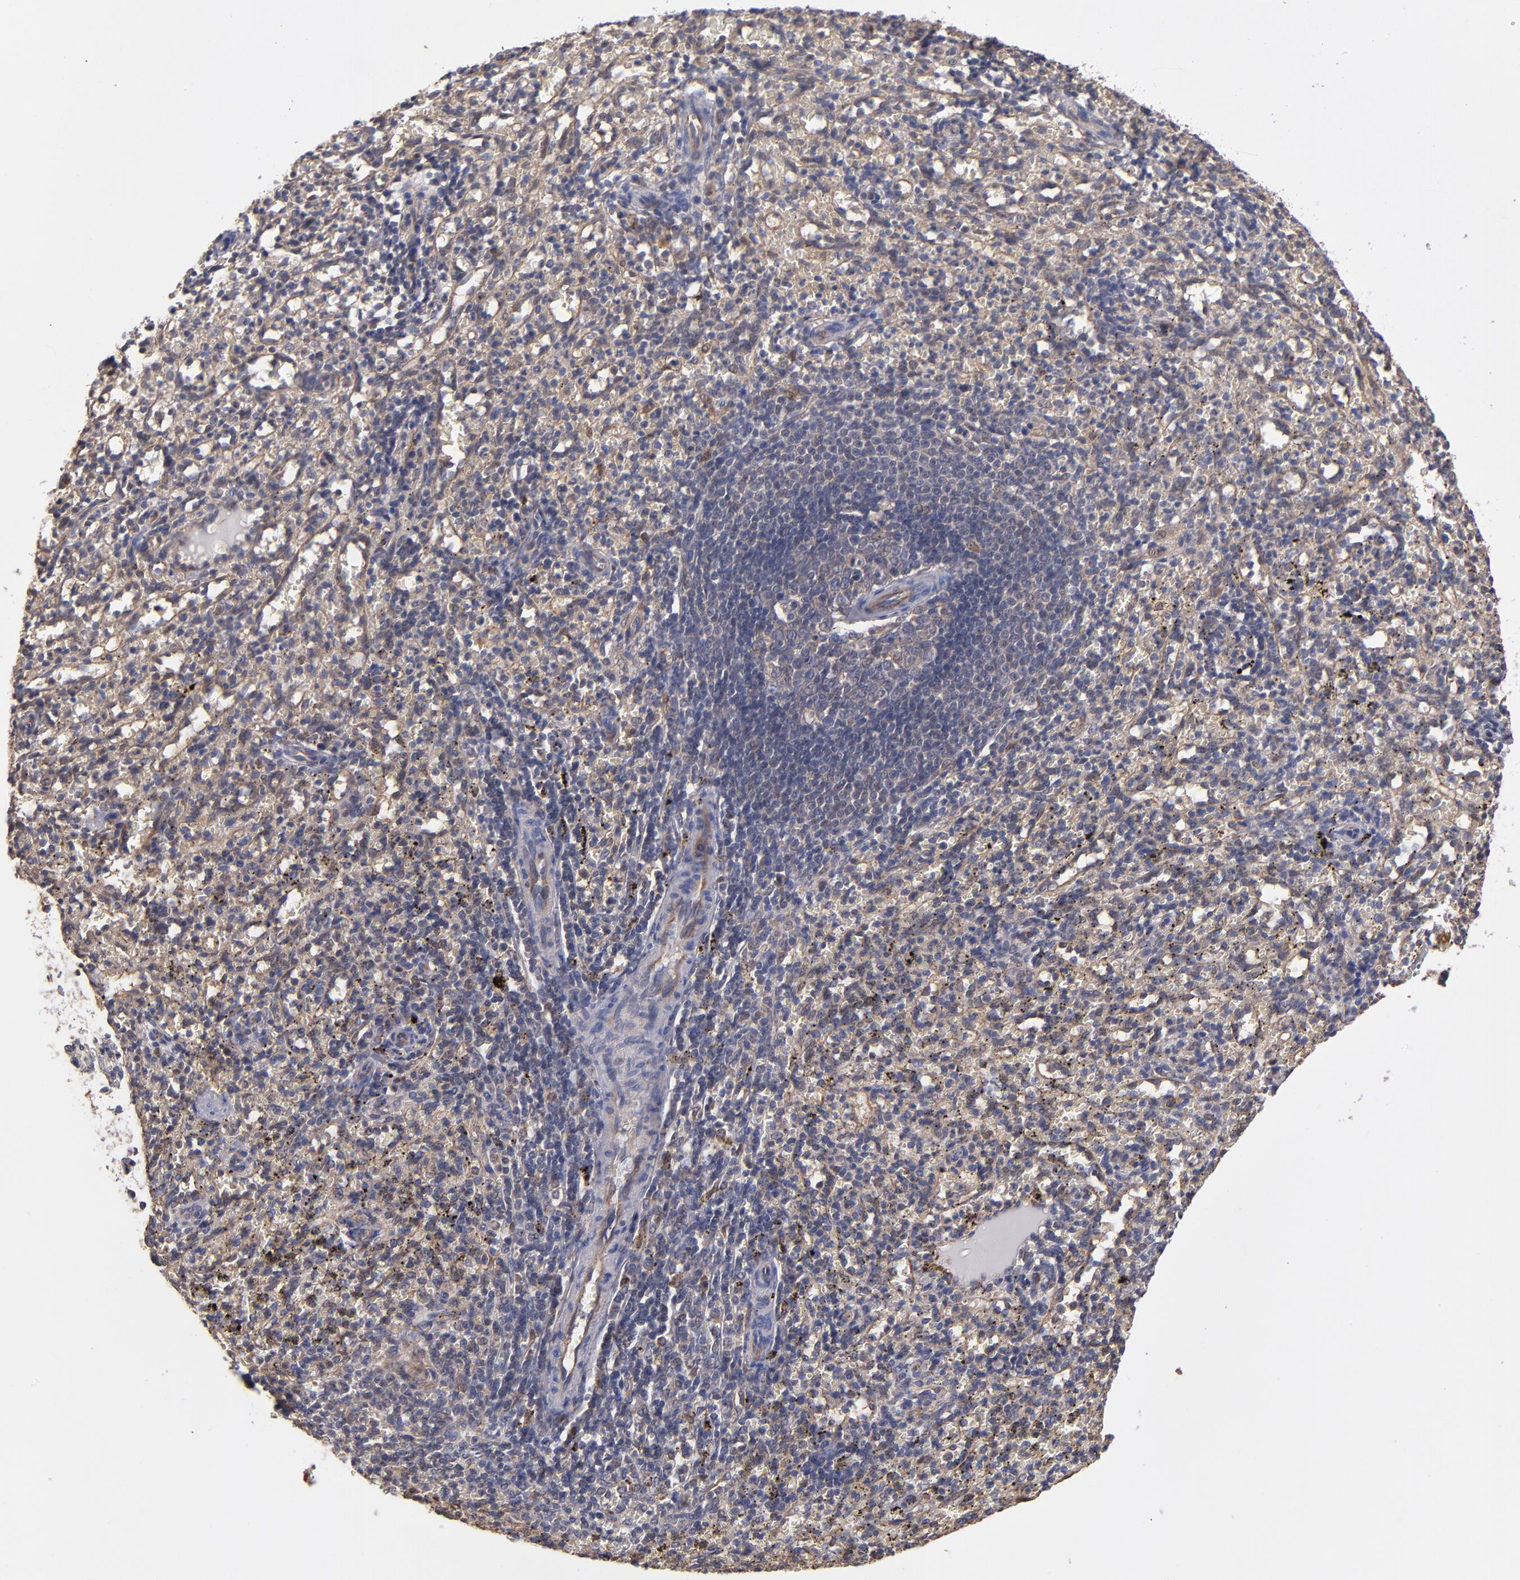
{"staining": {"intensity": "negative", "quantity": "none", "location": "none"}, "tissue": "spleen", "cell_type": "Cells in red pulp", "image_type": "normal", "snomed": [{"axis": "morphology", "description": "Normal tissue, NOS"}, {"axis": "topography", "description": "Spleen"}], "caption": "High power microscopy photomicrograph of an immunohistochemistry photomicrograph of normal spleen, revealing no significant positivity in cells in red pulp.", "gene": "GMFB", "patient": {"sex": "female", "age": 10}}